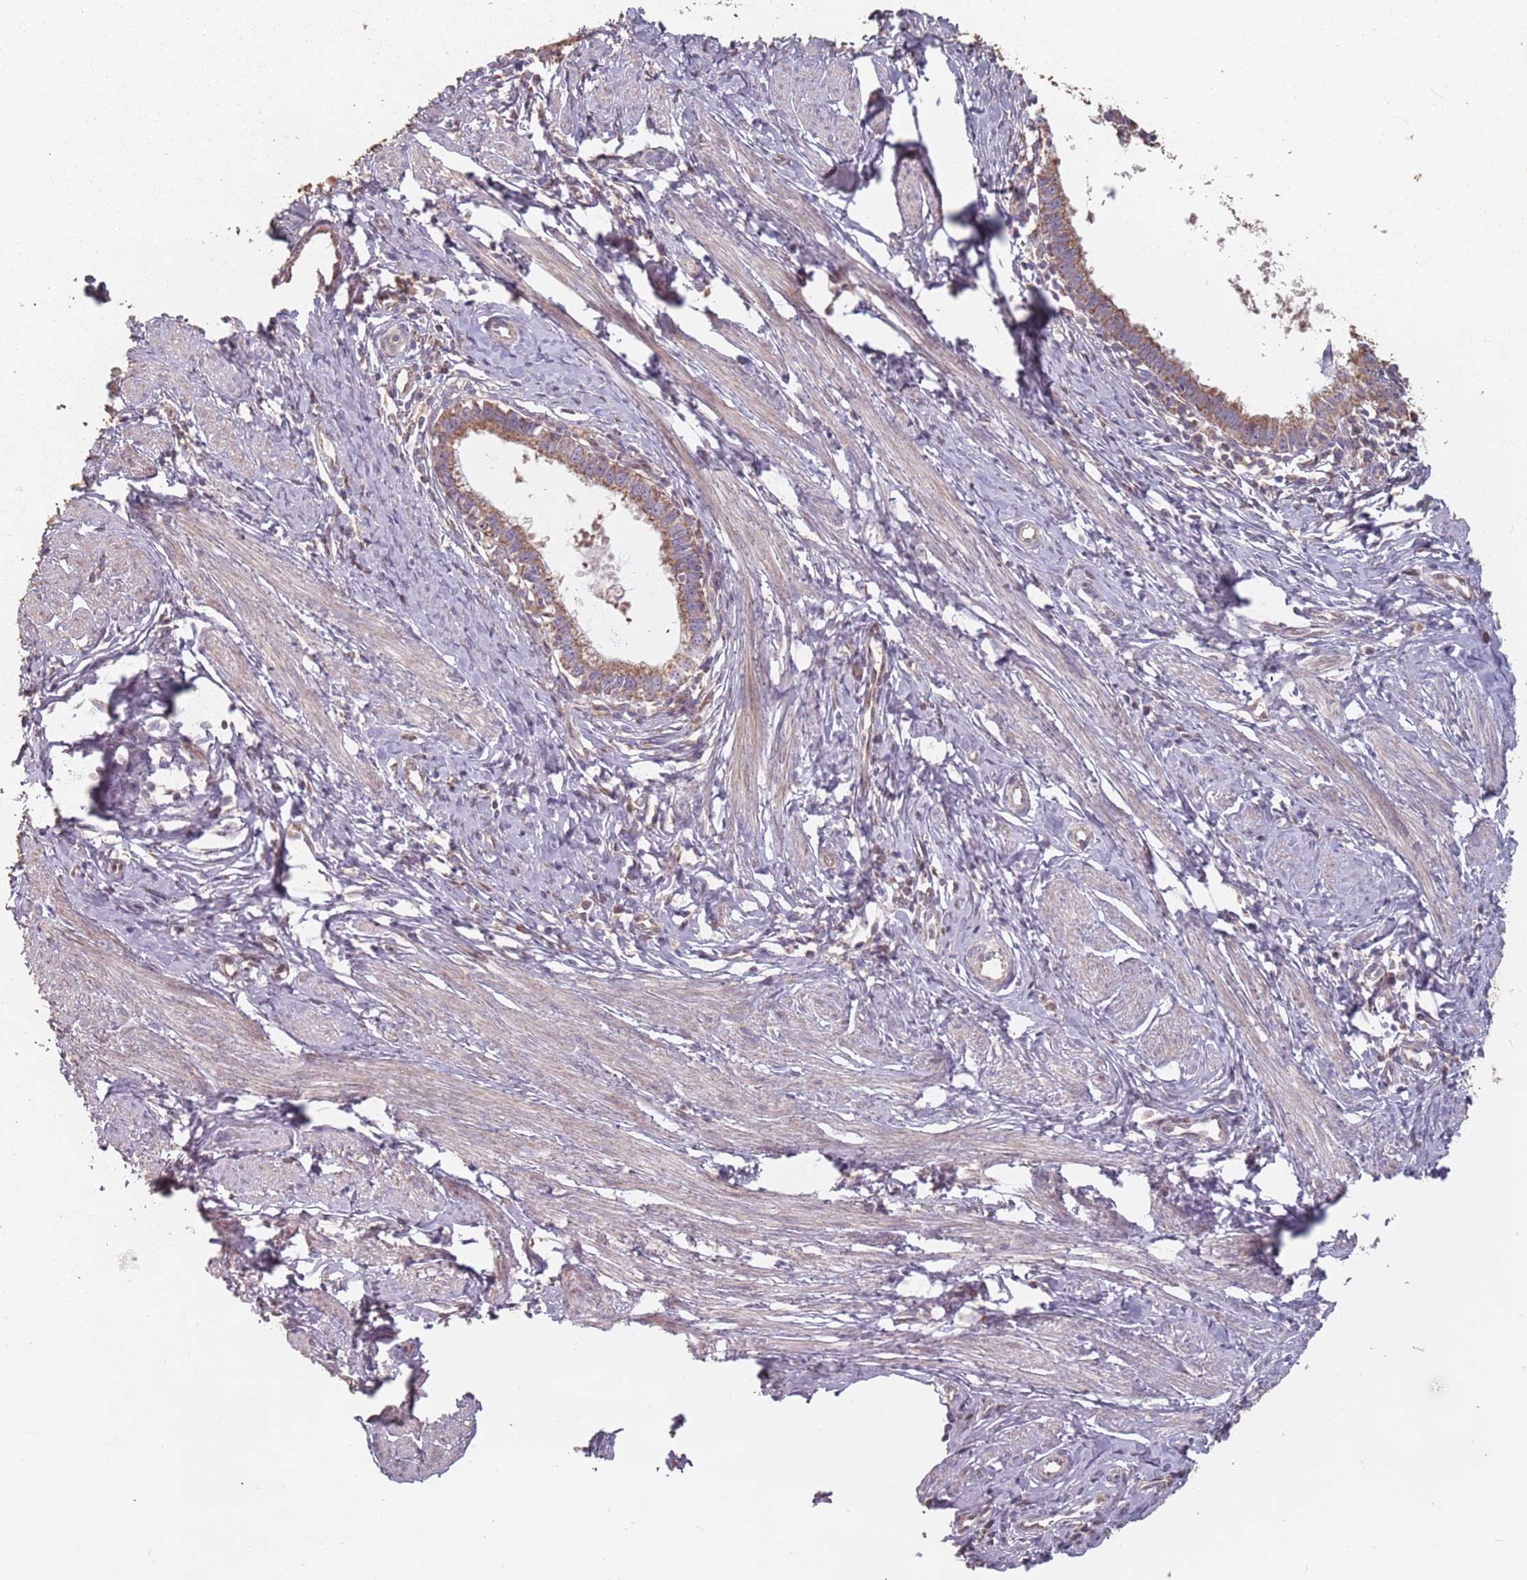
{"staining": {"intensity": "moderate", "quantity": ">75%", "location": "cytoplasmic/membranous"}, "tissue": "cervical cancer", "cell_type": "Tumor cells", "image_type": "cancer", "snomed": [{"axis": "morphology", "description": "Adenocarcinoma, NOS"}, {"axis": "topography", "description": "Cervix"}], "caption": "Immunohistochemistry (IHC) histopathology image of neoplastic tissue: cervical adenocarcinoma stained using IHC shows medium levels of moderate protein expression localized specifically in the cytoplasmic/membranous of tumor cells, appearing as a cytoplasmic/membranous brown color.", "gene": "VPS52", "patient": {"sex": "female", "age": 36}}